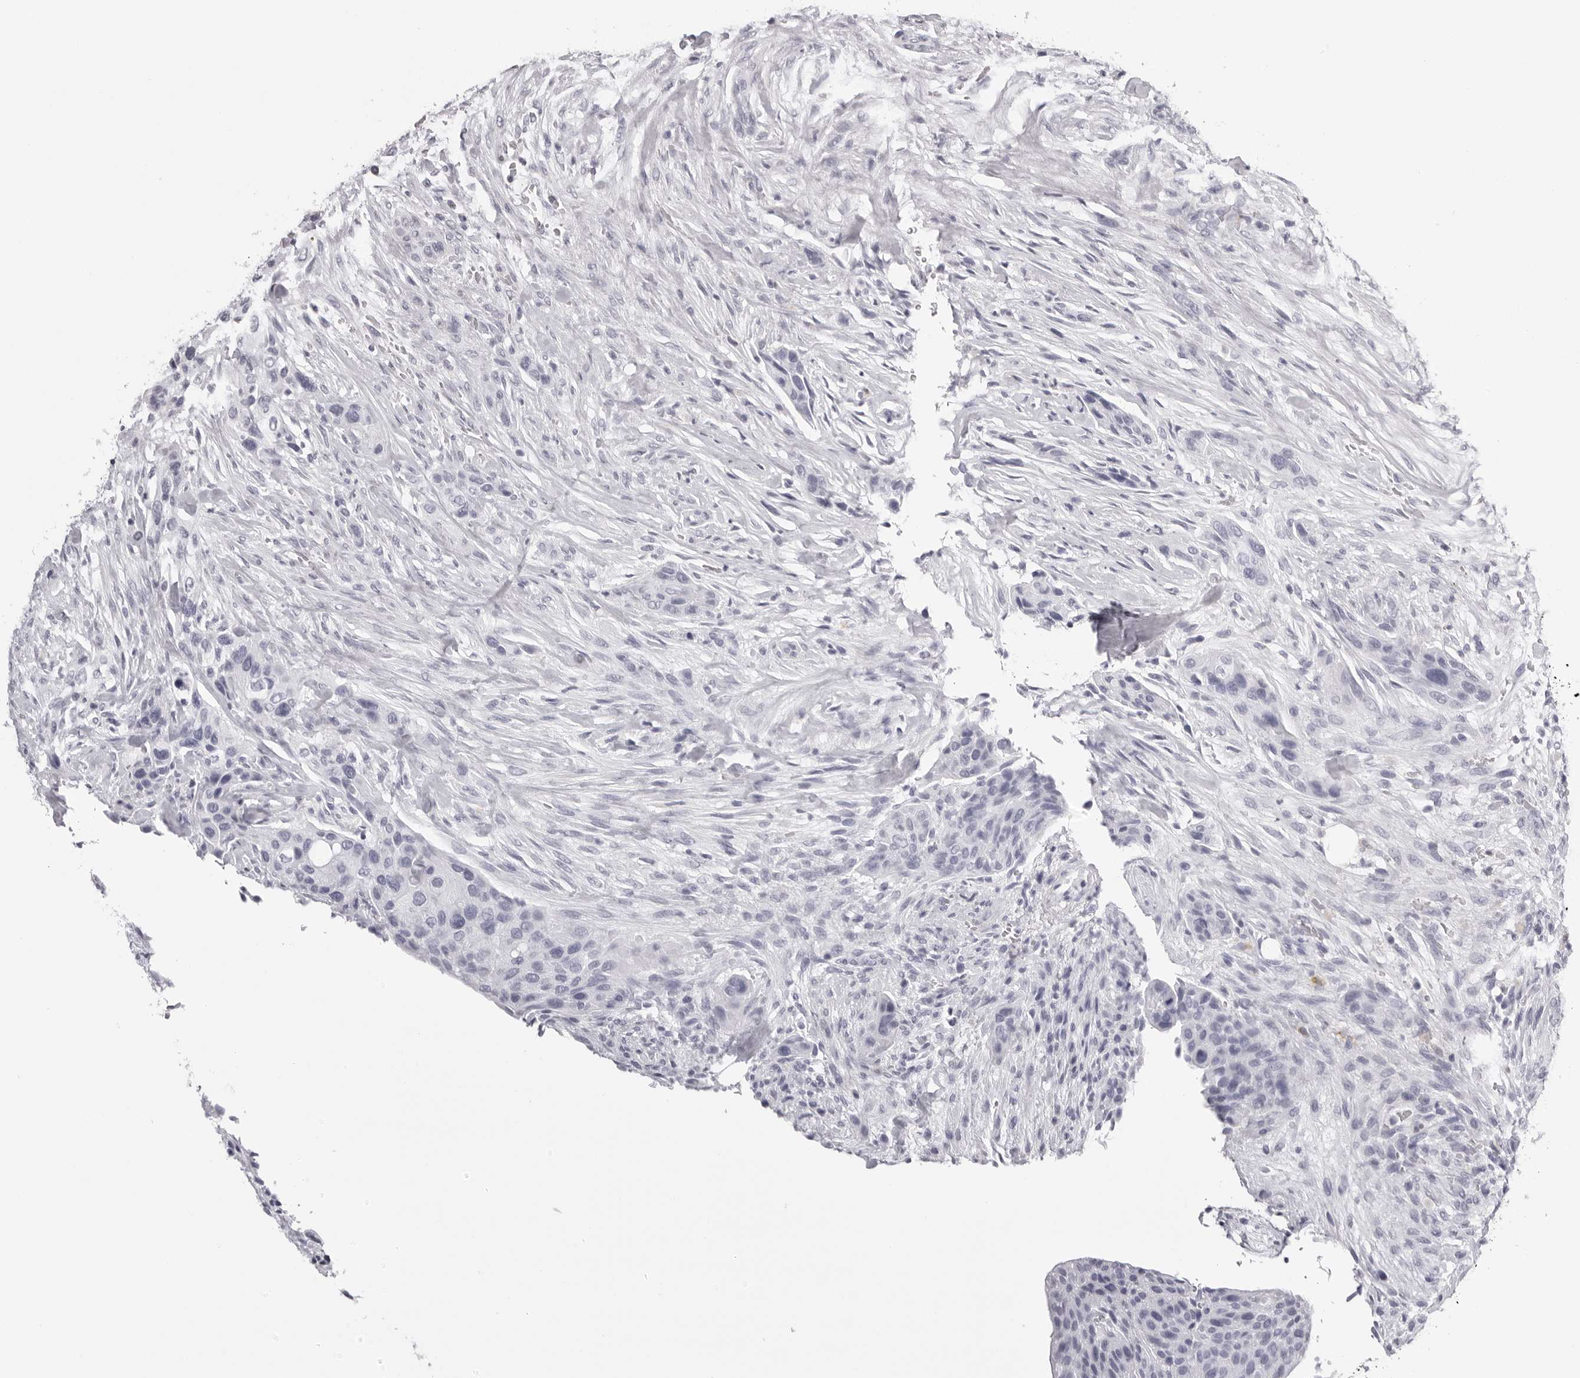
{"staining": {"intensity": "negative", "quantity": "none", "location": "none"}, "tissue": "urothelial cancer", "cell_type": "Tumor cells", "image_type": "cancer", "snomed": [{"axis": "morphology", "description": "Urothelial carcinoma, High grade"}, {"axis": "topography", "description": "Urinary bladder"}], "caption": "Immunohistochemistry (IHC) photomicrograph of urothelial carcinoma (high-grade) stained for a protein (brown), which reveals no expression in tumor cells.", "gene": "RHO", "patient": {"sex": "male", "age": 35}}